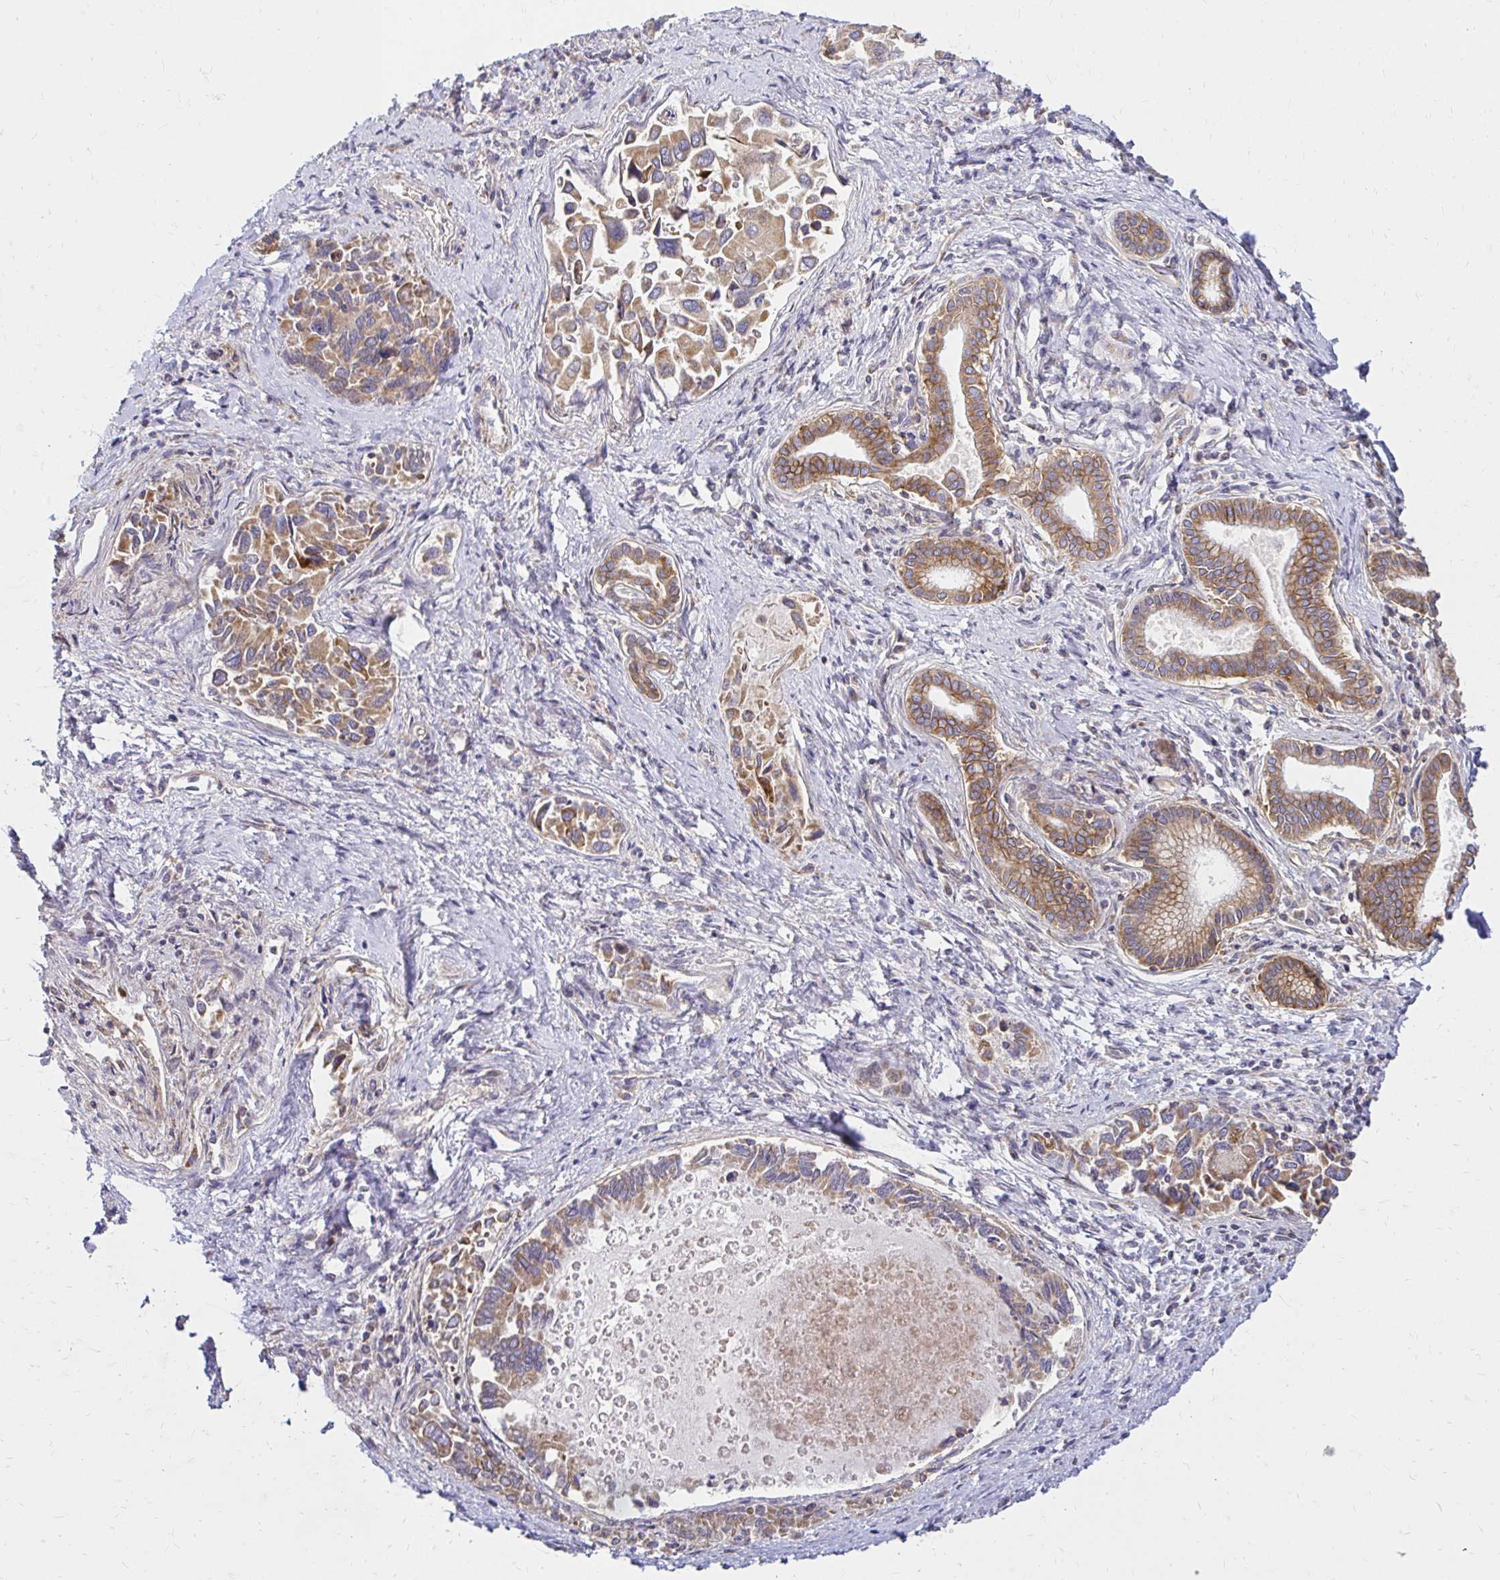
{"staining": {"intensity": "moderate", "quantity": "25%-75%", "location": "cytoplasmic/membranous"}, "tissue": "liver cancer", "cell_type": "Tumor cells", "image_type": "cancer", "snomed": [{"axis": "morphology", "description": "Cholangiocarcinoma"}, {"axis": "topography", "description": "Liver"}], "caption": "Immunohistochemical staining of liver cholangiocarcinoma exhibits medium levels of moderate cytoplasmic/membranous positivity in about 25%-75% of tumor cells. (DAB (3,3'-diaminobenzidine) IHC, brown staining for protein, blue staining for nuclei).", "gene": "ITGA2", "patient": {"sex": "male", "age": 66}}